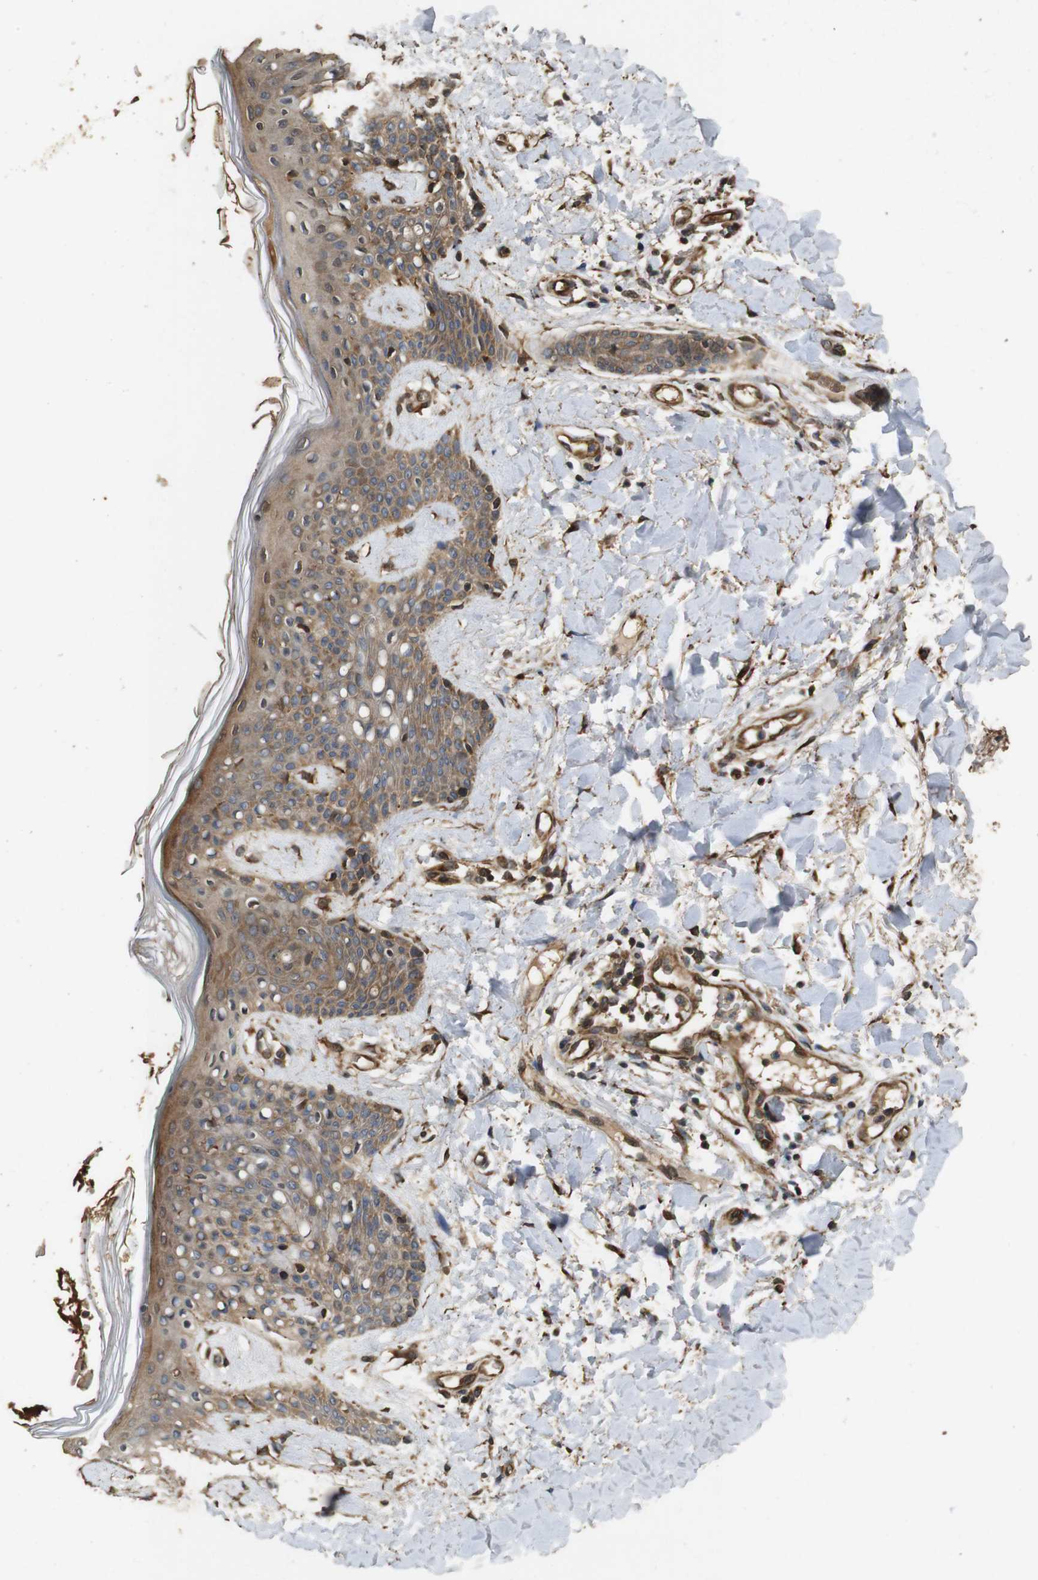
{"staining": {"intensity": "weak", "quantity": "25%-75%", "location": "cytoplasmic/membranous"}, "tissue": "skin", "cell_type": "Fibroblasts", "image_type": "normal", "snomed": [{"axis": "morphology", "description": "Normal tissue, NOS"}, {"axis": "topography", "description": "Skin"}], "caption": "Skin stained with a protein marker demonstrates weak staining in fibroblasts.", "gene": "CNPY4", "patient": {"sex": "male", "age": 16}}